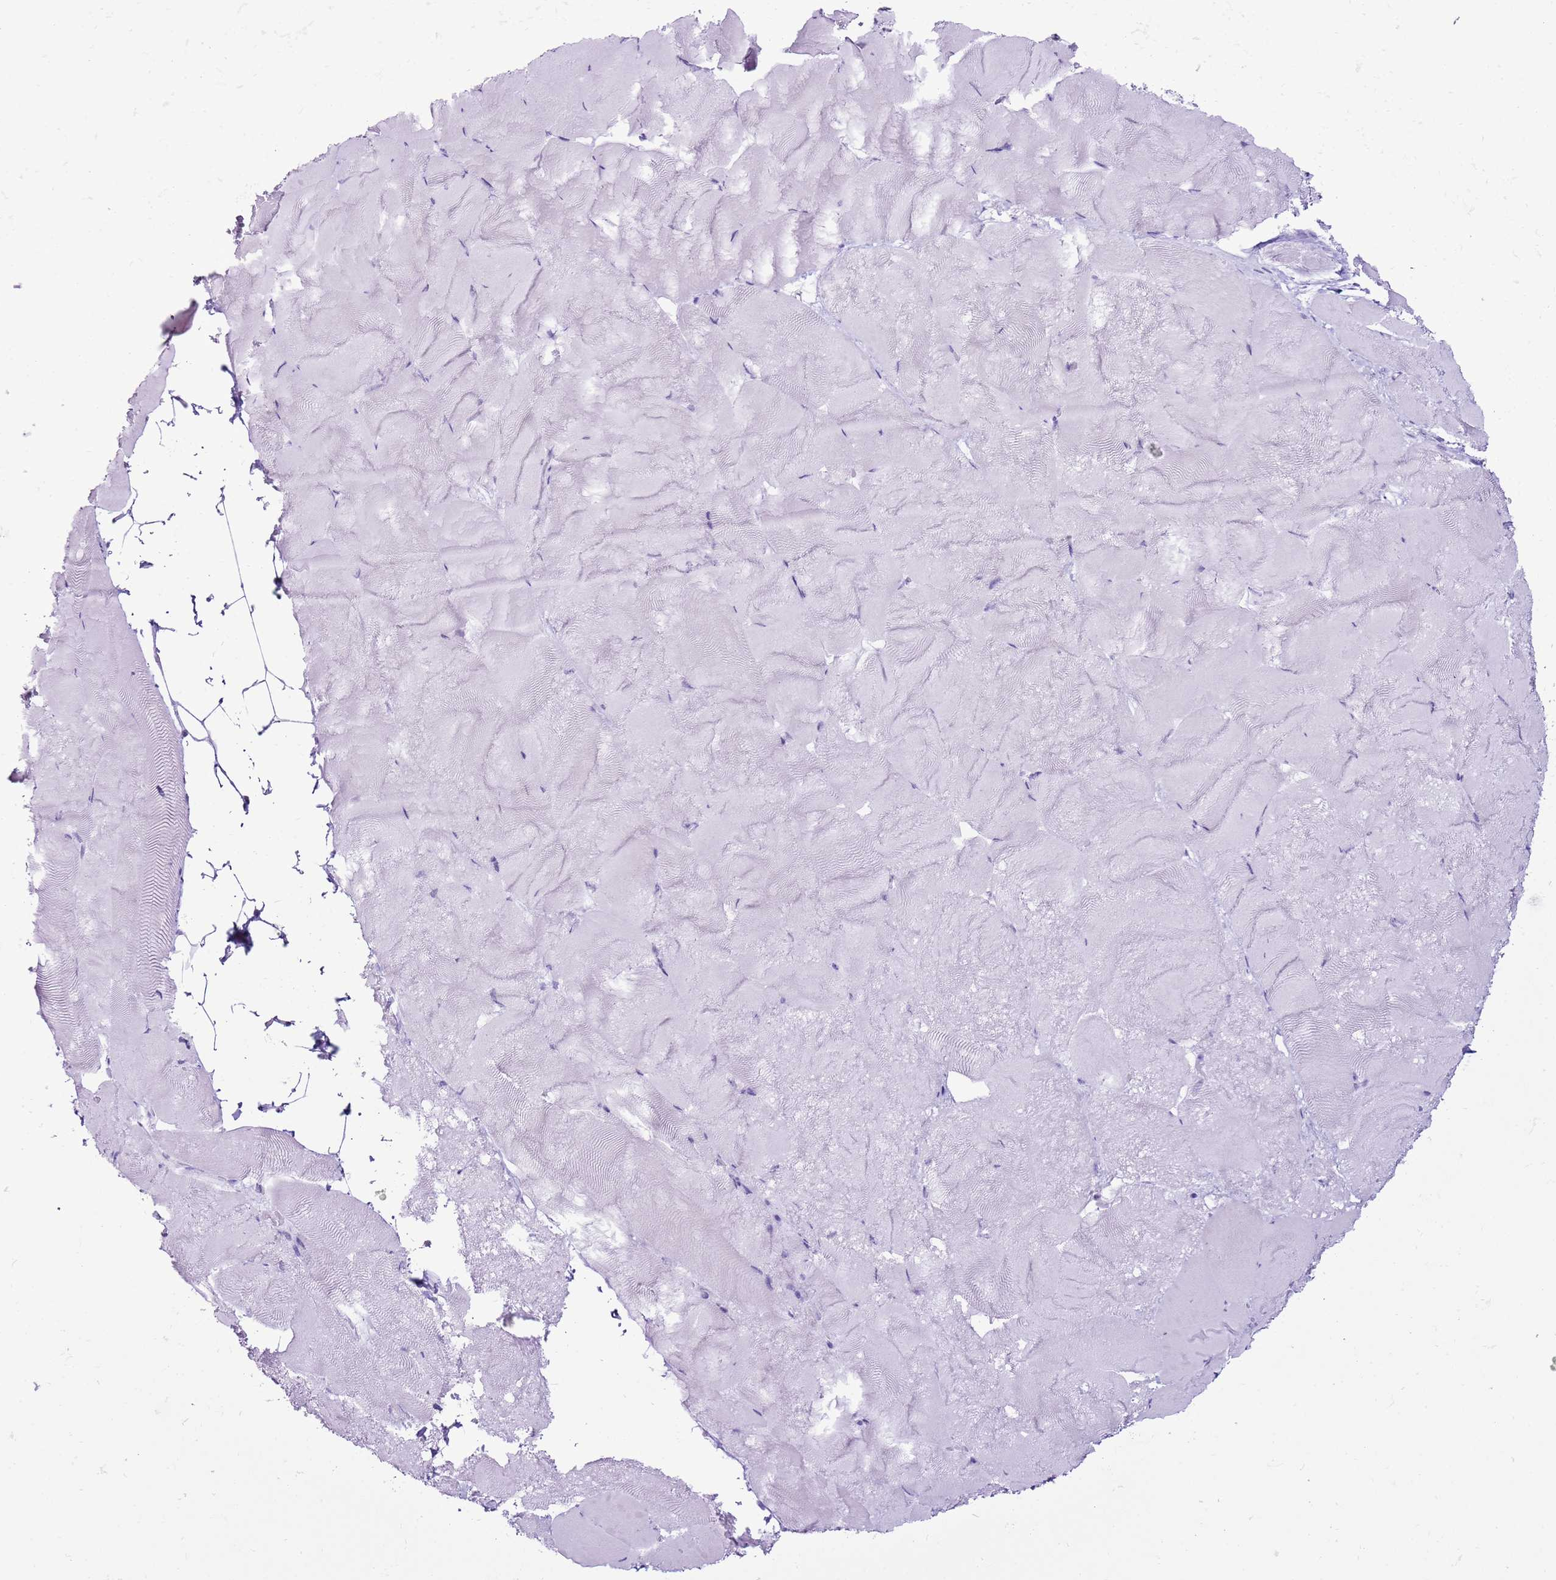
{"staining": {"intensity": "negative", "quantity": "none", "location": "none"}, "tissue": "skeletal muscle", "cell_type": "Myocytes", "image_type": "normal", "snomed": [{"axis": "morphology", "description": "Normal tissue, NOS"}, {"axis": "topography", "description": "Skeletal muscle"}], "caption": "Immunohistochemical staining of normal skeletal muscle demonstrates no significant positivity in myocytes. The staining is performed using DAB (3,3'-diaminobenzidine) brown chromogen with nuclei counter-stained in using hematoxylin.", "gene": "SPC25", "patient": {"sex": "female", "age": 64}}